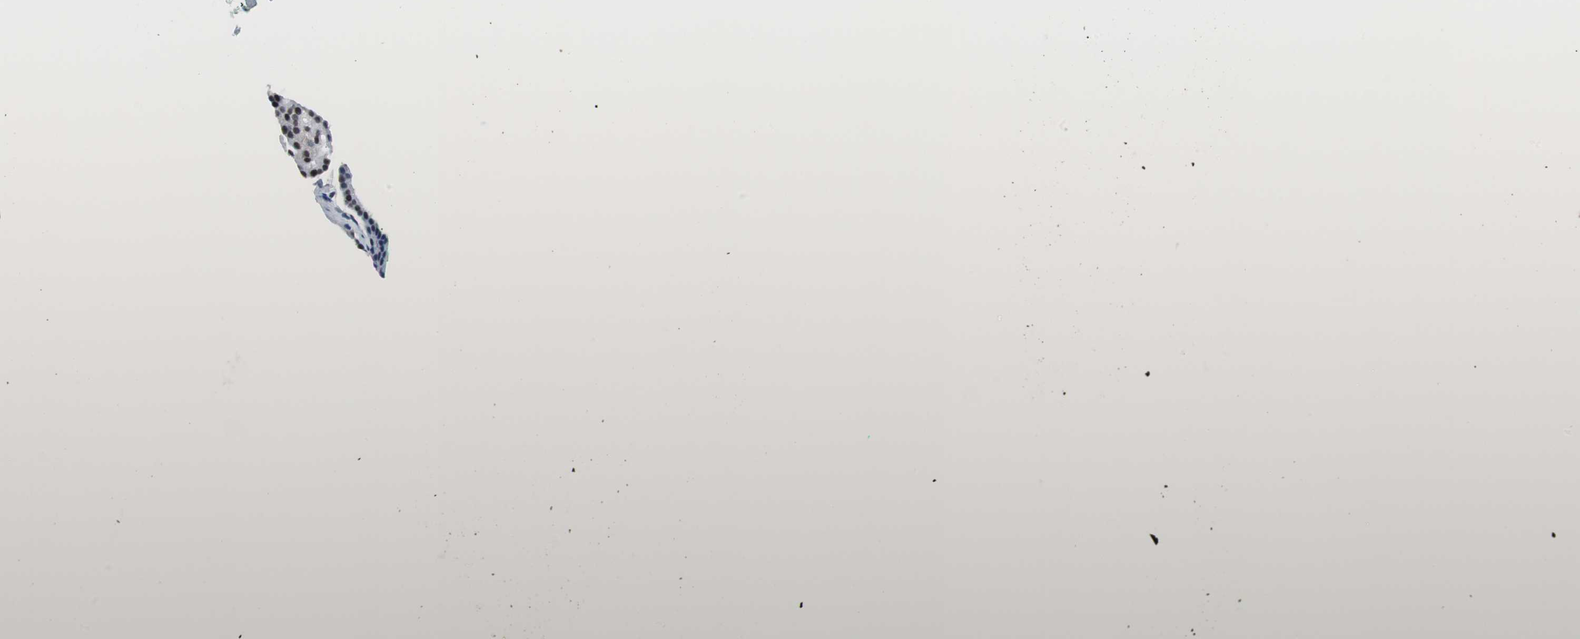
{"staining": {"intensity": "moderate", "quantity": ">75%", "location": "nuclear"}, "tissue": "prostate cancer", "cell_type": "Tumor cells", "image_type": "cancer", "snomed": [{"axis": "morphology", "description": "Adenocarcinoma, High grade"}, {"axis": "topography", "description": "Prostate"}], "caption": "A brown stain highlights moderate nuclear positivity of a protein in human prostate cancer tumor cells.", "gene": "RAD9A", "patient": {"sex": "male", "age": 64}}